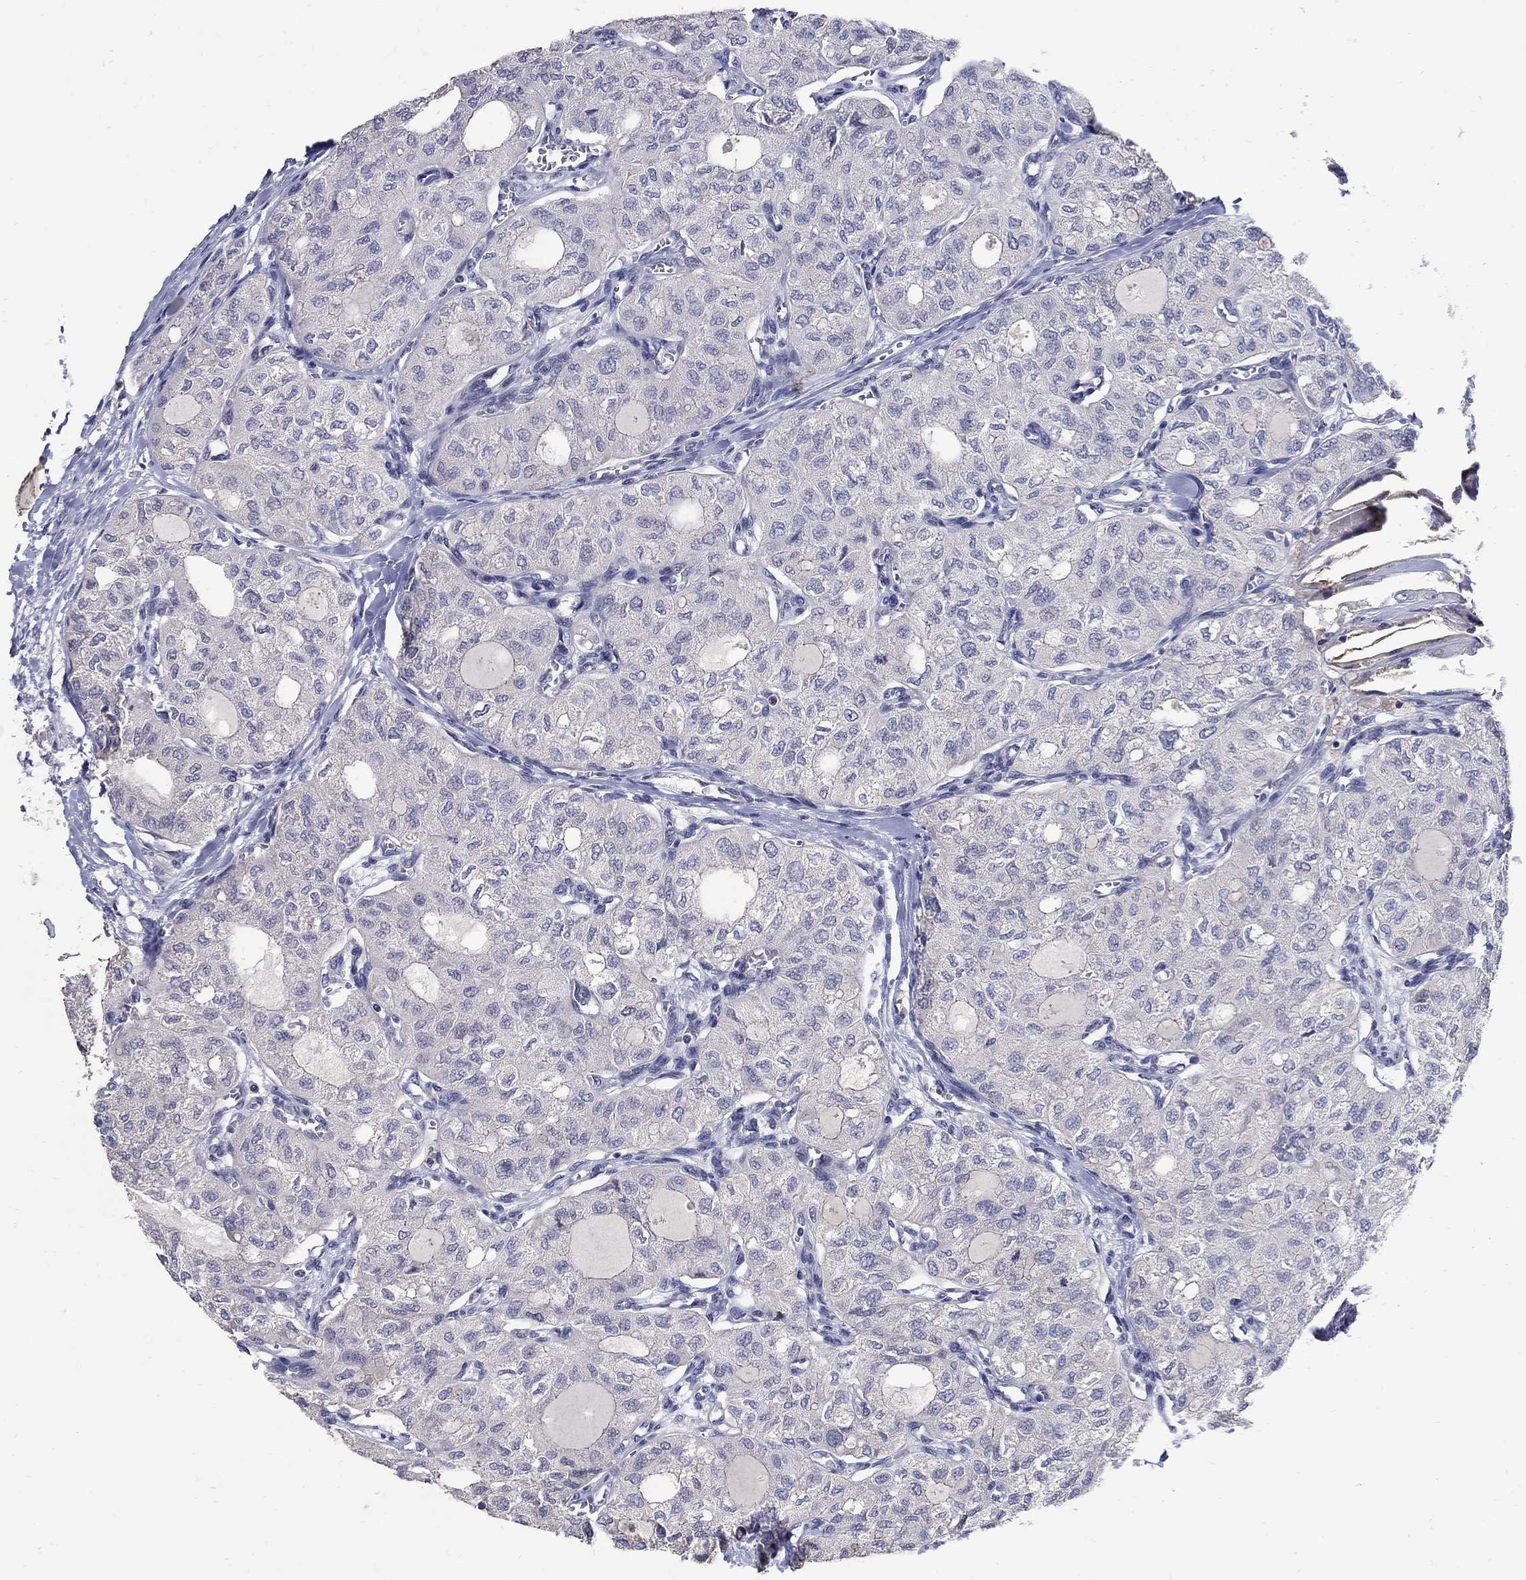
{"staining": {"intensity": "negative", "quantity": "none", "location": "none"}, "tissue": "thyroid cancer", "cell_type": "Tumor cells", "image_type": "cancer", "snomed": [{"axis": "morphology", "description": "Follicular adenoma carcinoma, NOS"}, {"axis": "topography", "description": "Thyroid gland"}], "caption": "Immunohistochemical staining of thyroid cancer displays no significant expression in tumor cells.", "gene": "CETN1", "patient": {"sex": "male", "age": 75}}